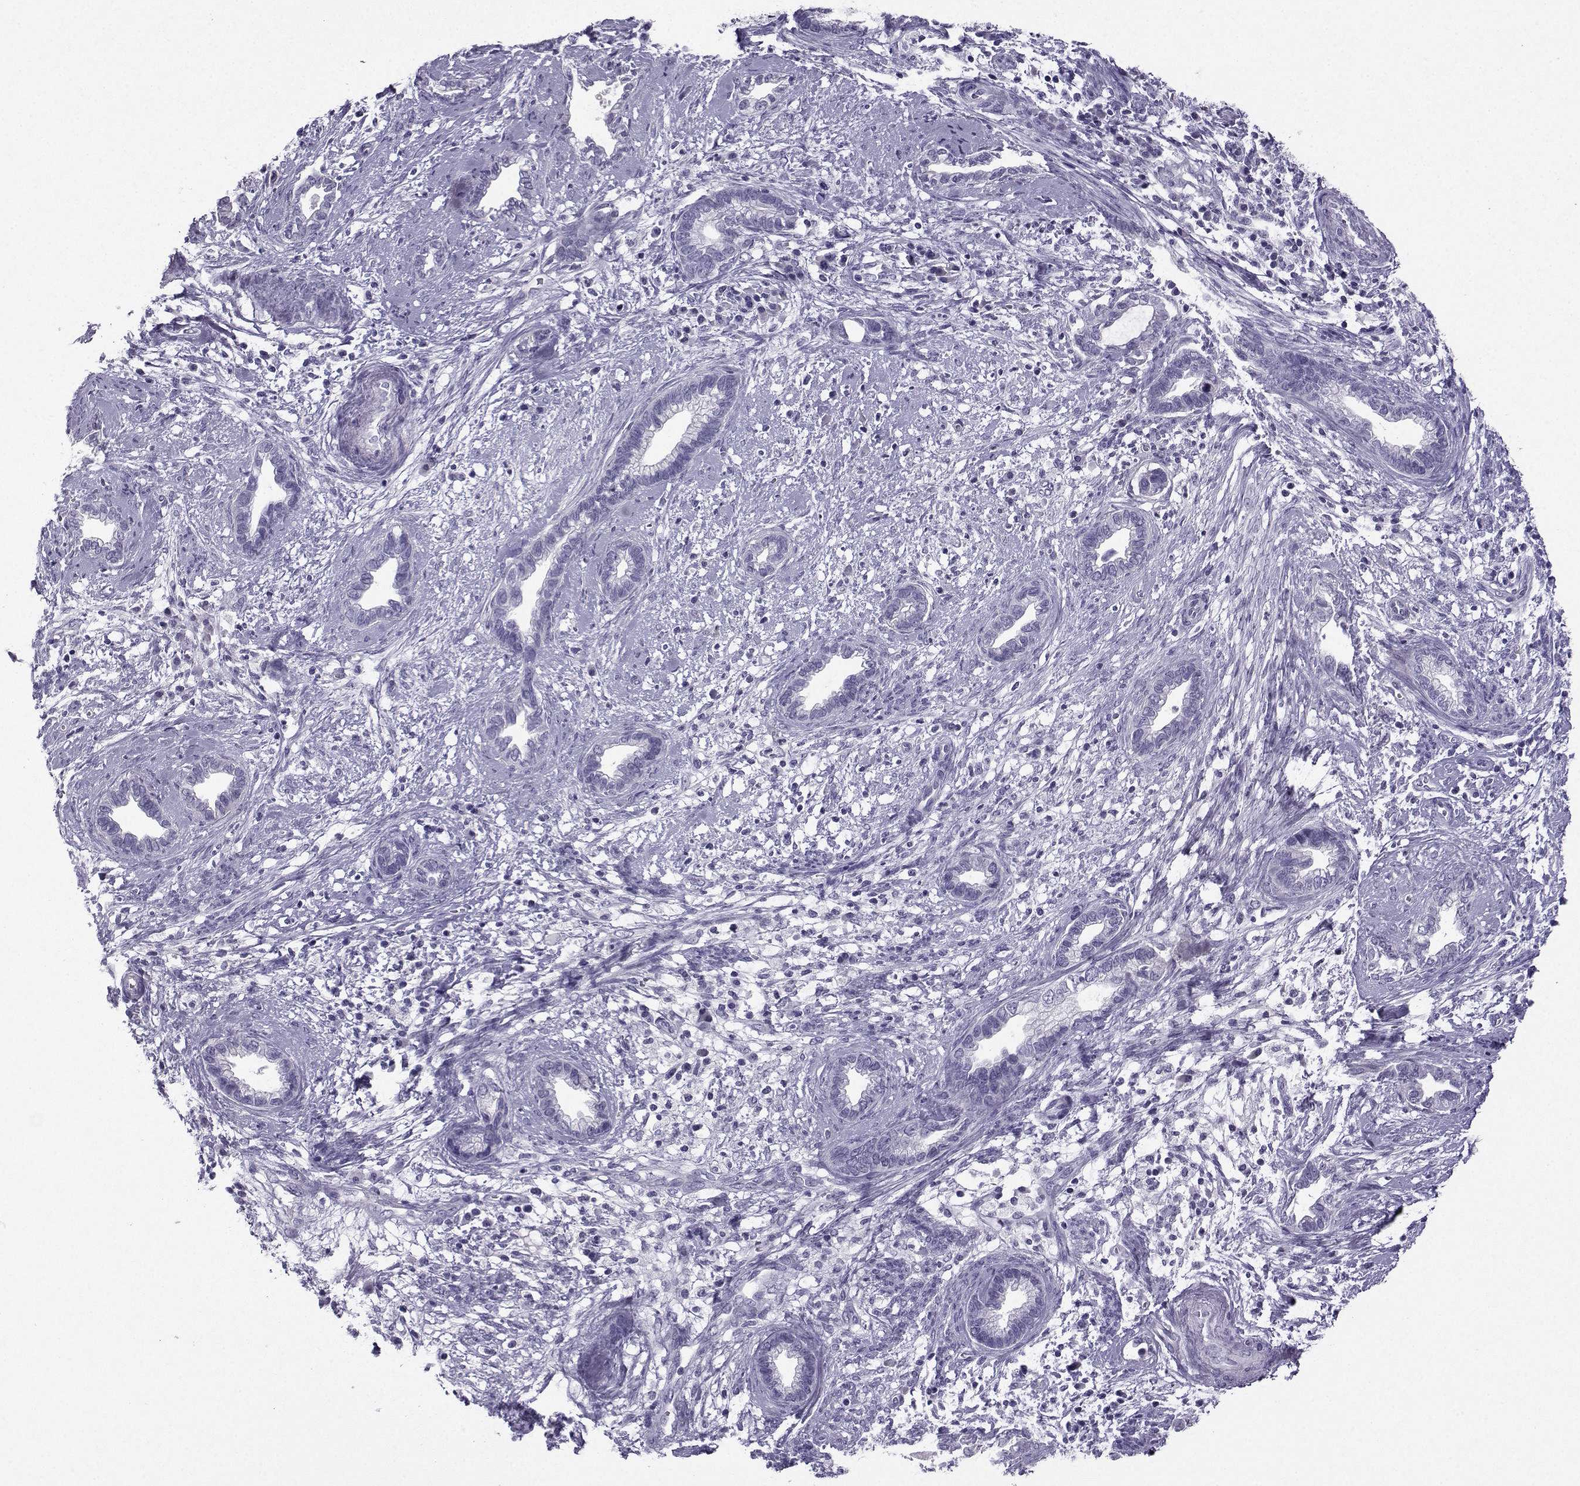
{"staining": {"intensity": "negative", "quantity": "none", "location": "none"}, "tissue": "cervical cancer", "cell_type": "Tumor cells", "image_type": "cancer", "snomed": [{"axis": "morphology", "description": "Adenocarcinoma, NOS"}, {"axis": "topography", "description": "Cervix"}], "caption": "The immunohistochemistry histopathology image has no significant positivity in tumor cells of cervical cancer (adenocarcinoma) tissue. (Immunohistochemistry, brightfield microscopy, high magnification).", "gene": "ARMC2", "patient": {"sex": "female", "age": 62}}